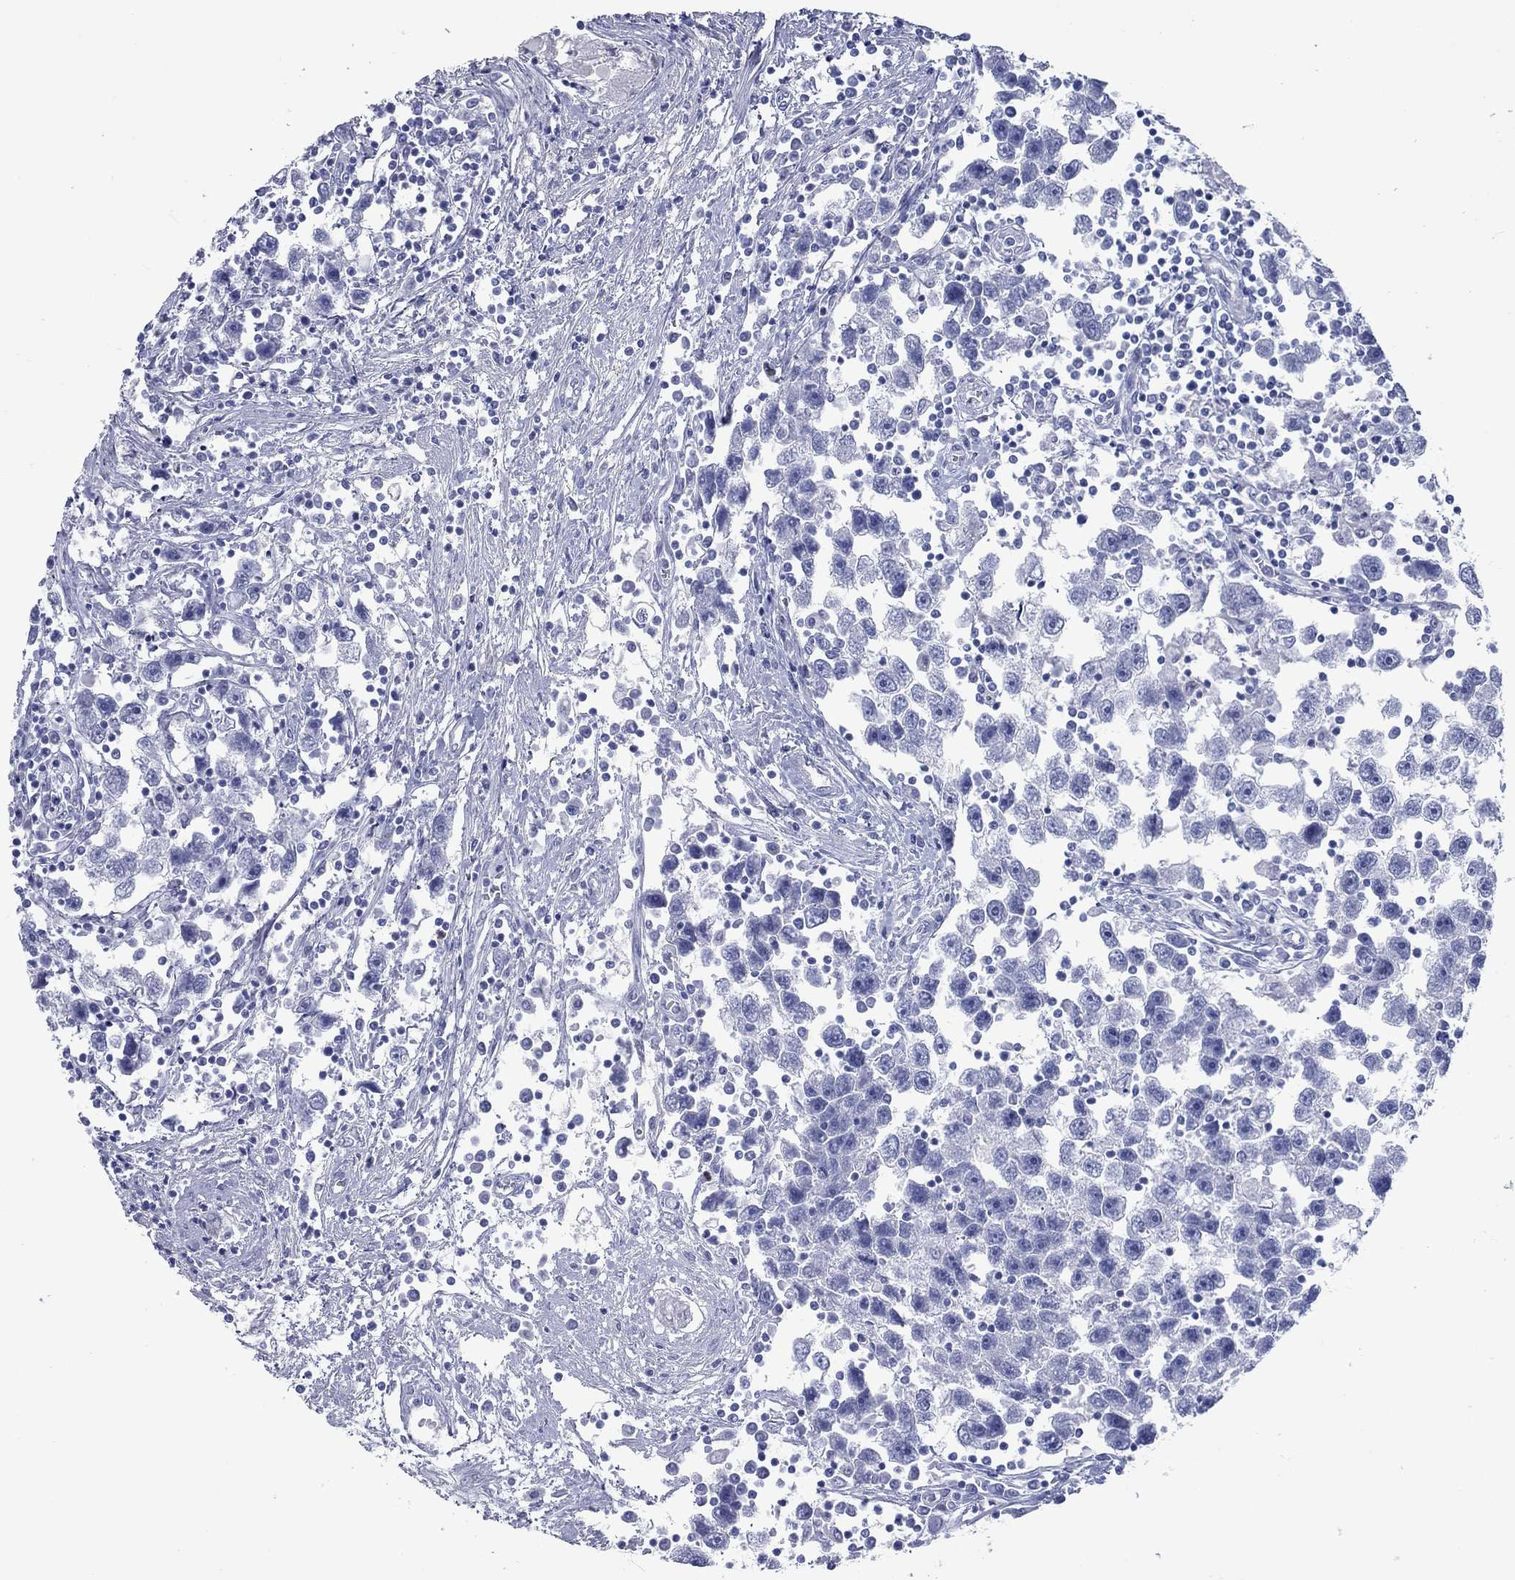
{"staining": {"intensity": "negative", "quantity": "none", "location": "none"}, "tissue": "testis cancer", "cell_type": "Tumor cells", "image_type": "cancer", "snomed": [{"axis": "morphology", "description": "Seminoma, NOS"}, {"axis": "topography", "description": "Testis"}], "caption": "Testis cancer was stained to show a protein in brown. There is no significant positivity in tumor cells.", "gene": "CCNA1", "patient": {"sex": "male", "age": 30}}